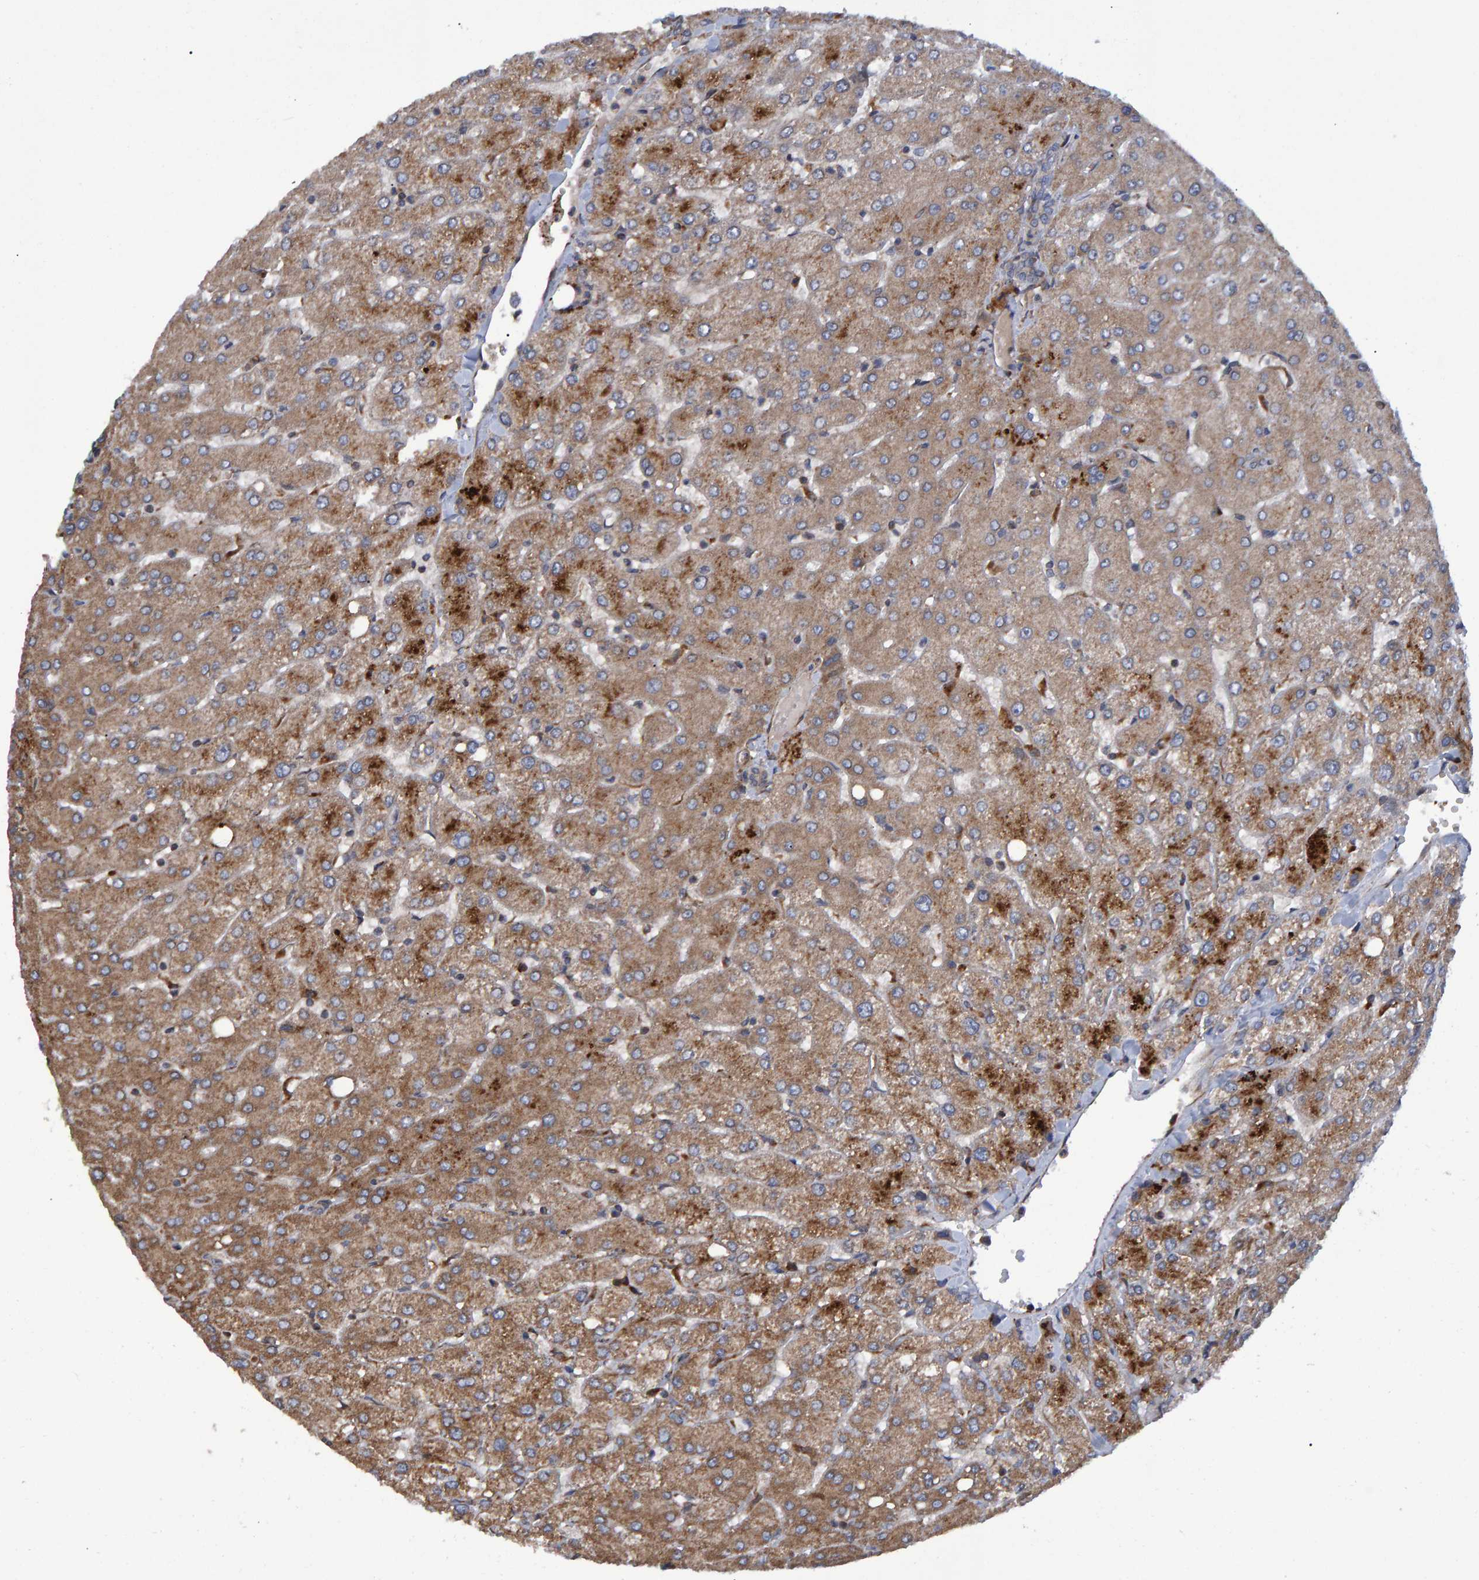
{"staining": {"intensity": "weak", "quantity": "<25%", "location": "cytoplasmic/membranous"}, "tissue": "liver", "cell_type": "Cholangiocytes", "image_type": "normal", "snomed": [{"axis": "morphology", "description": "Normal tissue, NOS"}, {"axis": "topography", "description": "Liver"}], "caption": "Immunohistochemistry (IHC) image of benign liver: liver stained with DAB (3,3'-diaminobenzidine) demonstrates no significant protein staining in cholangiocytes.", "gene": "ATP6V1H", "patient": {"sex": "female", "age": 54}}